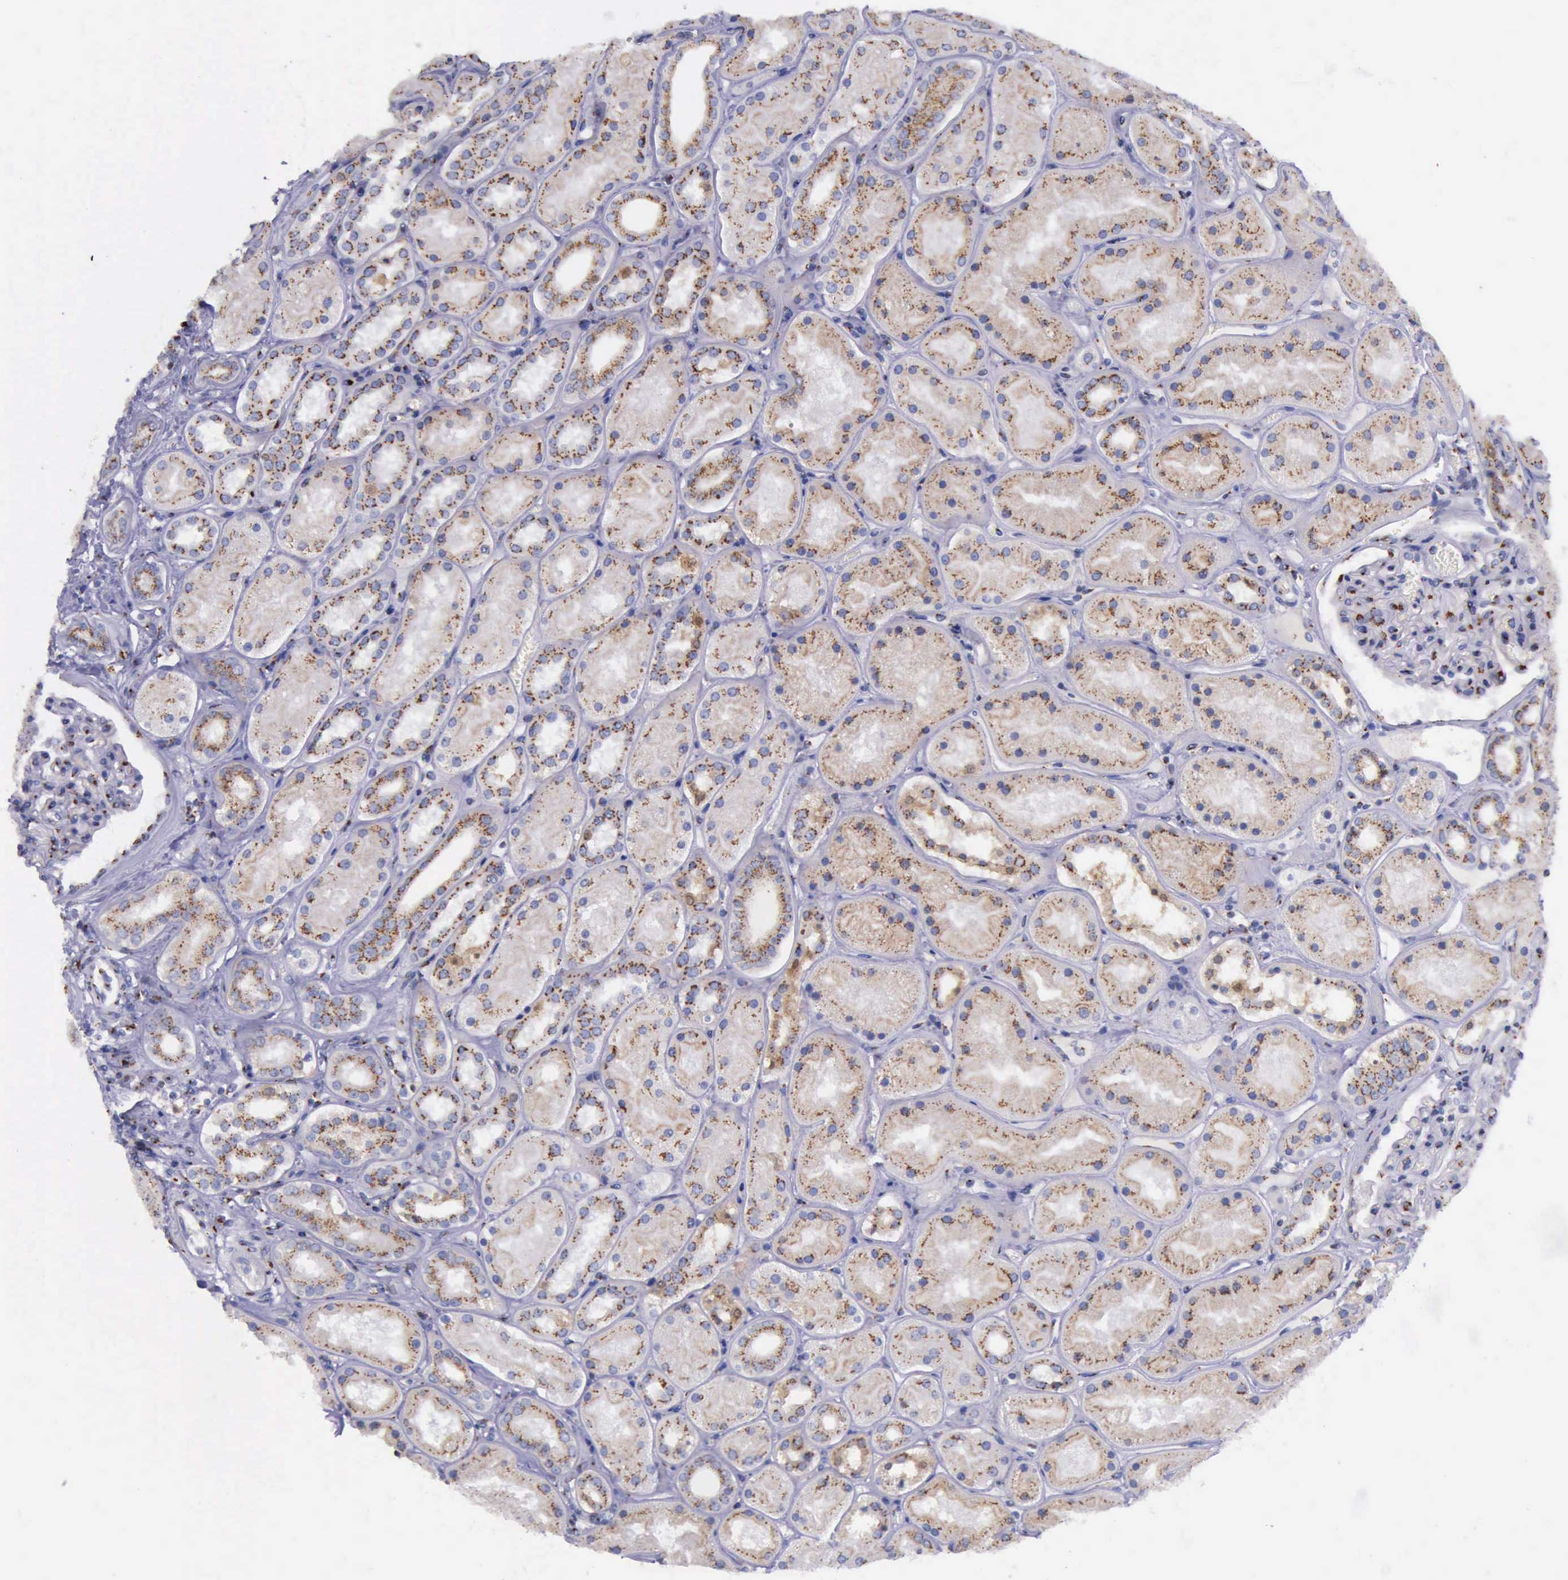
{"staining": {"intensity": "strong", "quantity": "25%-75%", "location": "cytoplasmic/membranous"}, "tissue": "kidney", "cell_type": "Cells in glomeruli", "image_type": "normal", "snomed": [{"axis": "morphology", "description": "Normal tissue, NOS"}, {"axis": "topography", "description": "Kidney"}], "caption": "Immunohistochemistry (DAB) staining of unremarkable kidney shows strong cytoplasmic/membranous protein positivity in about 25%-75% of cells in glomeruli.", "gene": "GOLGA5", "patient": {"sex": "male", "age": 28}}